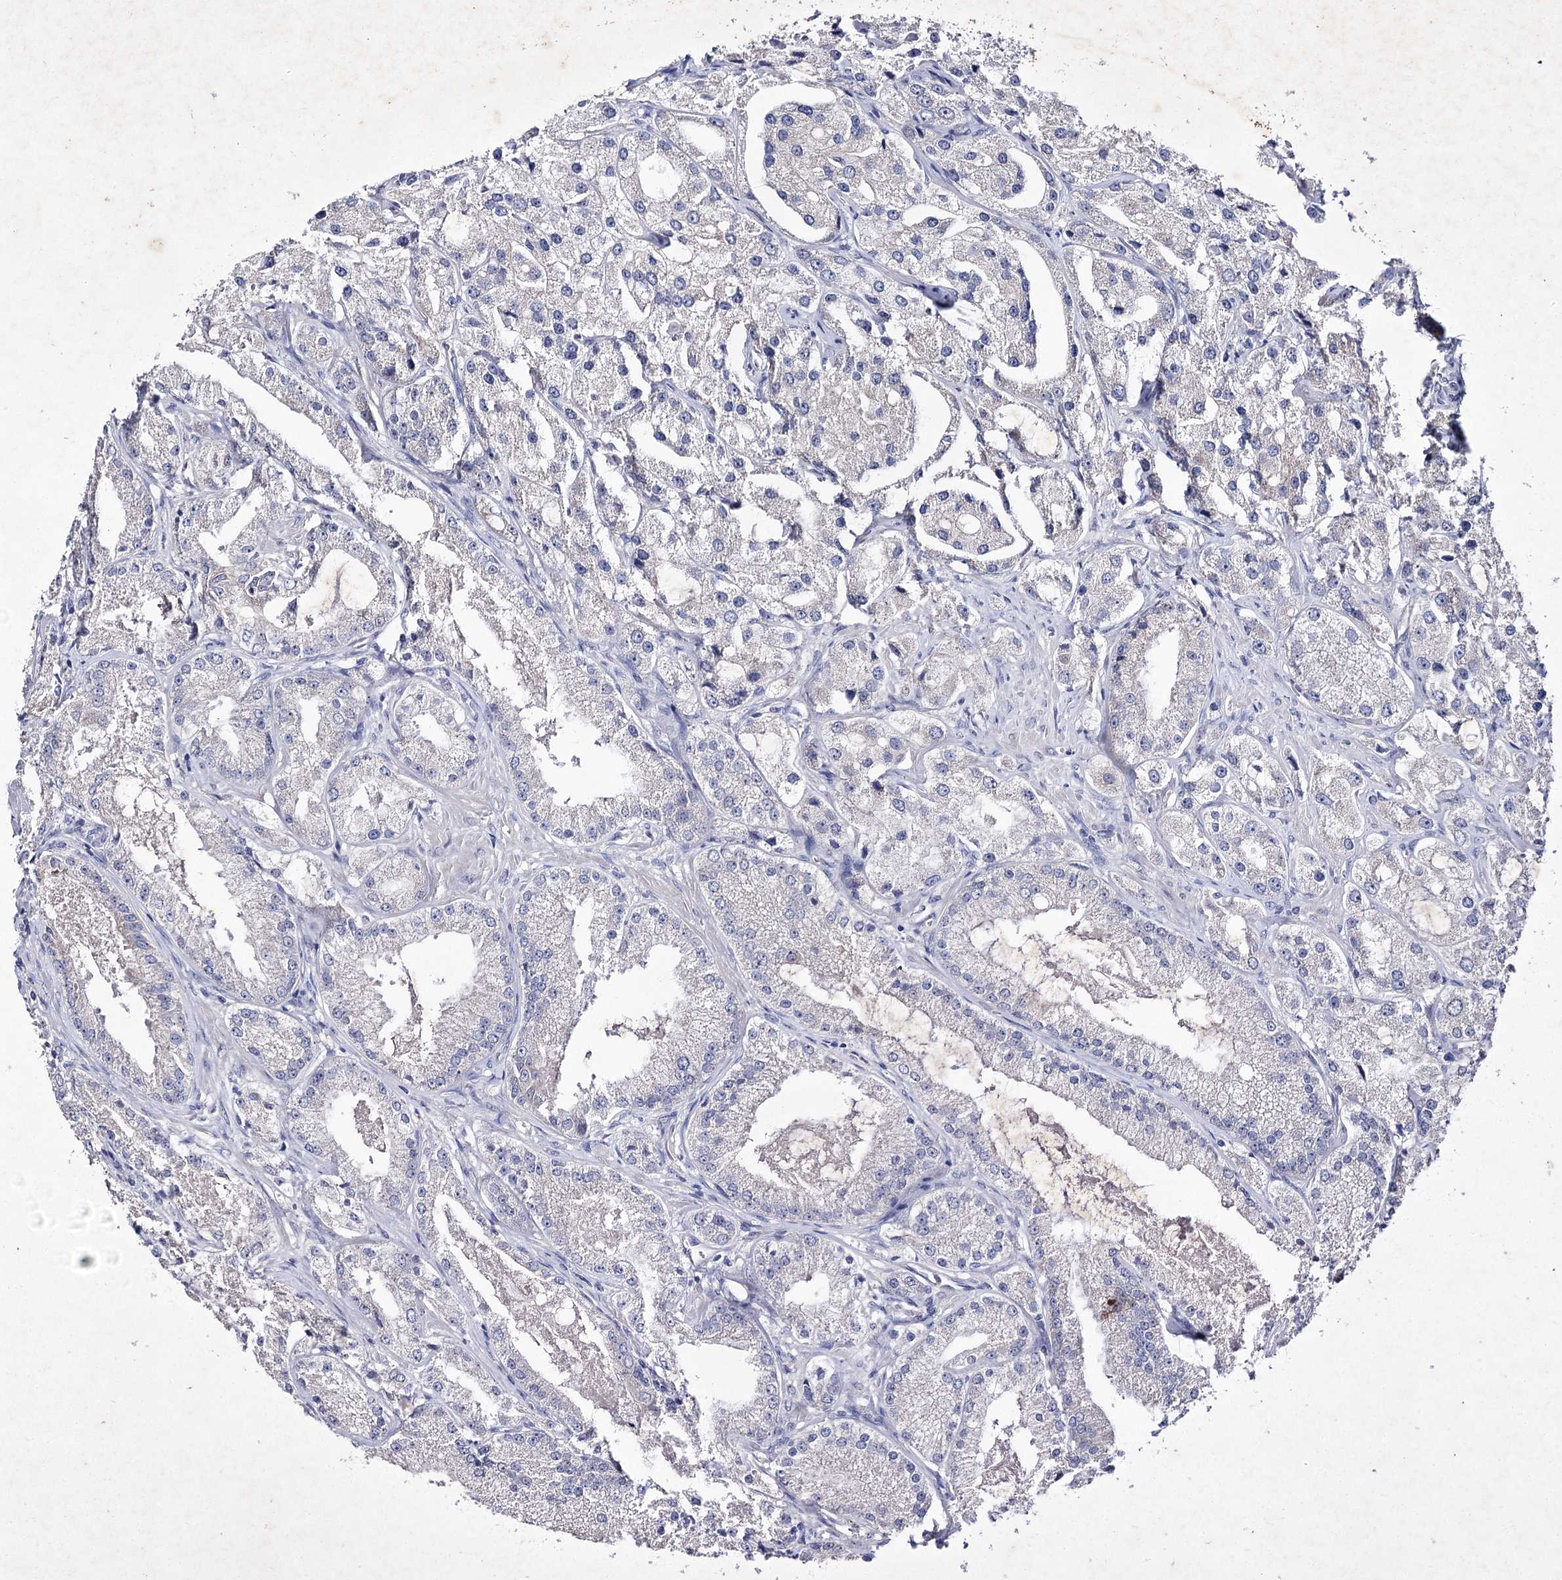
{"staining": {"intensity": "negative", "quantity": "none", "location": "none"}, "tissue": "prostate cancer", "cell_type": "Tumor cells", "image_type": "cancer", "snomed": [{"axis": "morphology", "description": "Adenocarcinoma, Low grade"}, {"axis": "topography", "description": "Prostate"}], "caption": "A micrograph of prostate cancer stained for a protein reveals no brown staining in tumor cells.", "gene": "COX15", "patient": {"sex": "male", "age": 69}}